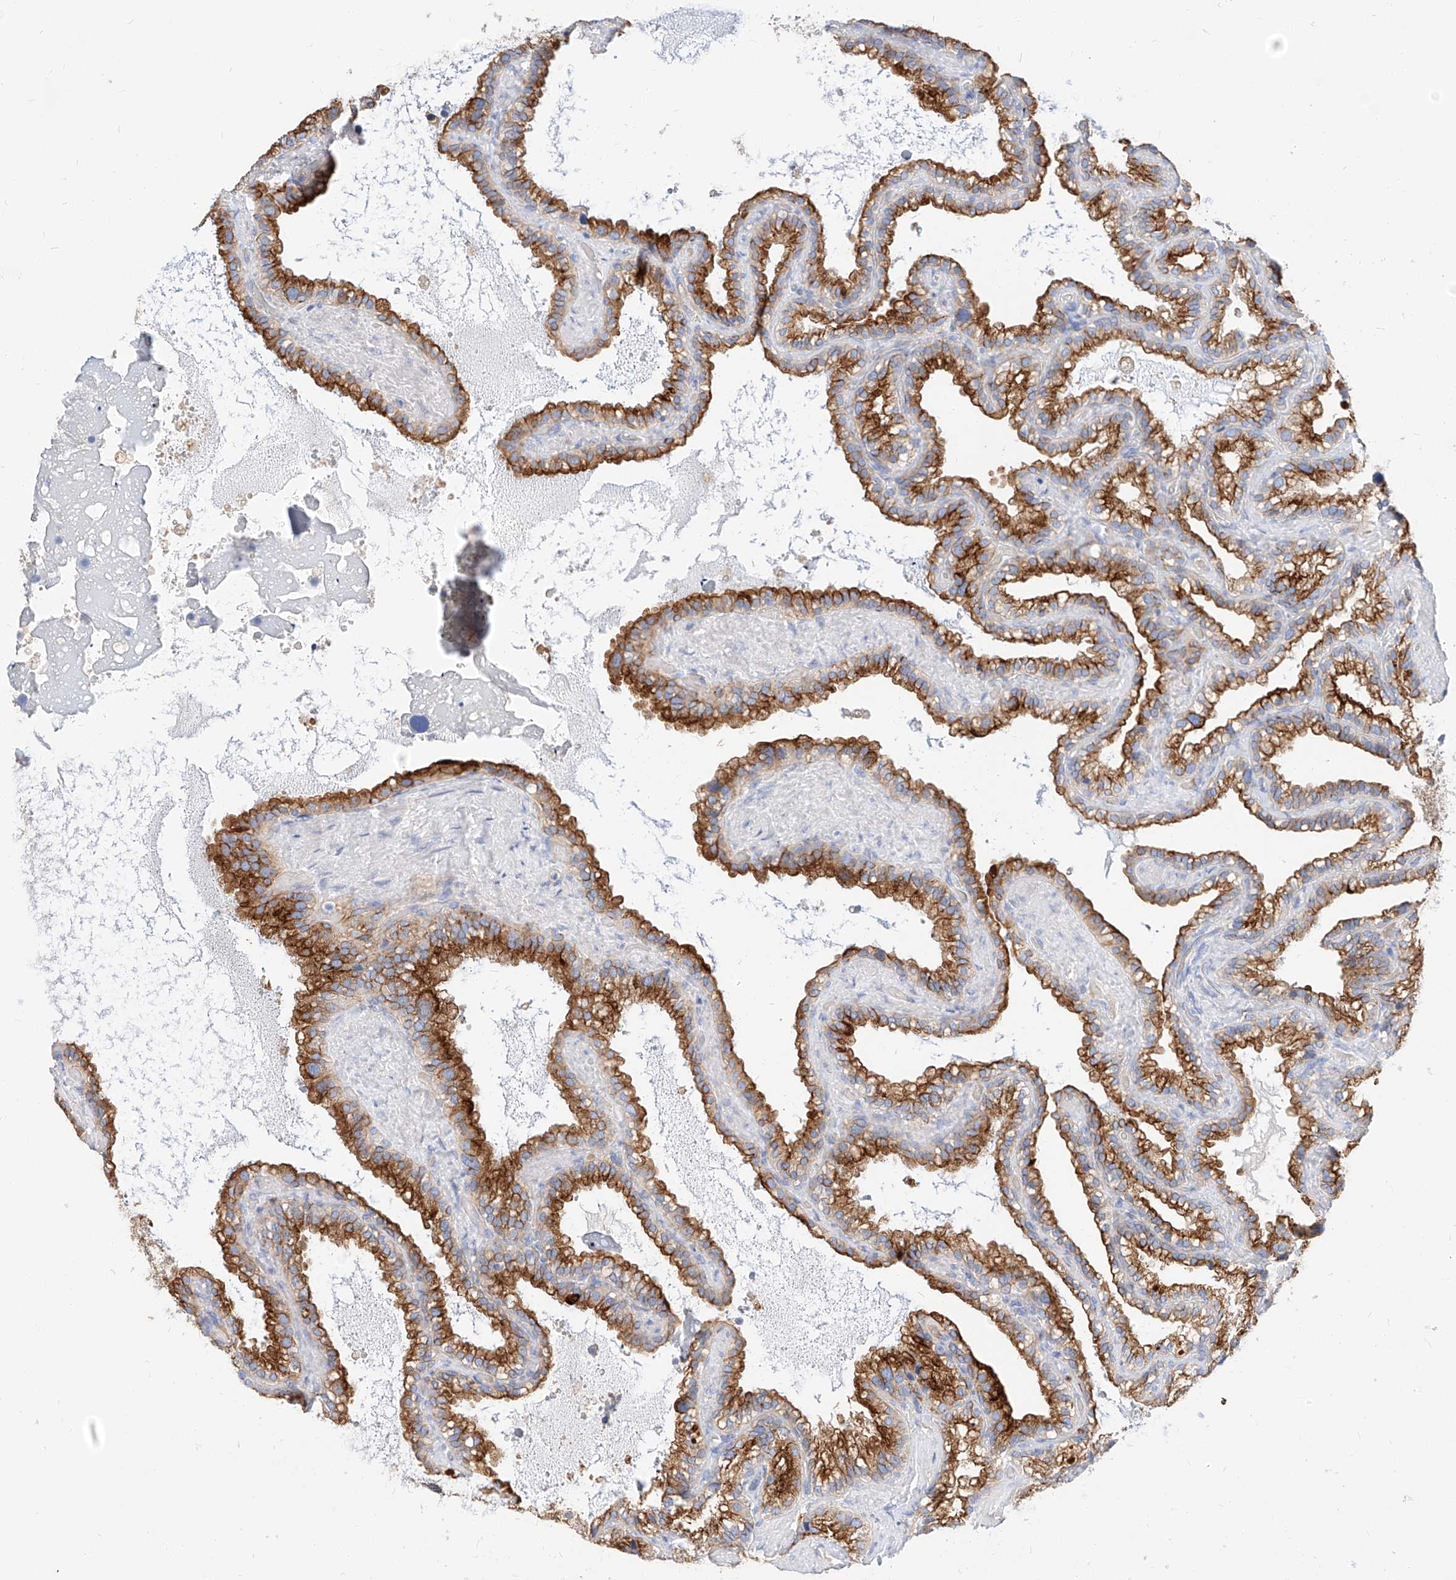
{"staining": {"intensity": "strong", "quantity": ">75%", "location": "cytoplasmic/membranous"}, "tissue": "seminal vesicle", "cell_type": "Glandular cells", "image_type": "normal", "snomed": [{"axis": "morphology", "description": "Normal tissue, NOS"}, {"axis": "topography", "description": "Prostate"}, {"axis": "topography", "description": "Seminal veicle"}], "caption": "Immunohistochemical staining of unremarkable human seminal vesicle demonstrates strong cytoplasmic/membranous protein positivity in approximately >75% of glandular cells.", "gene": "MAP7", "patient": {"sex": "male", "age": 68}}